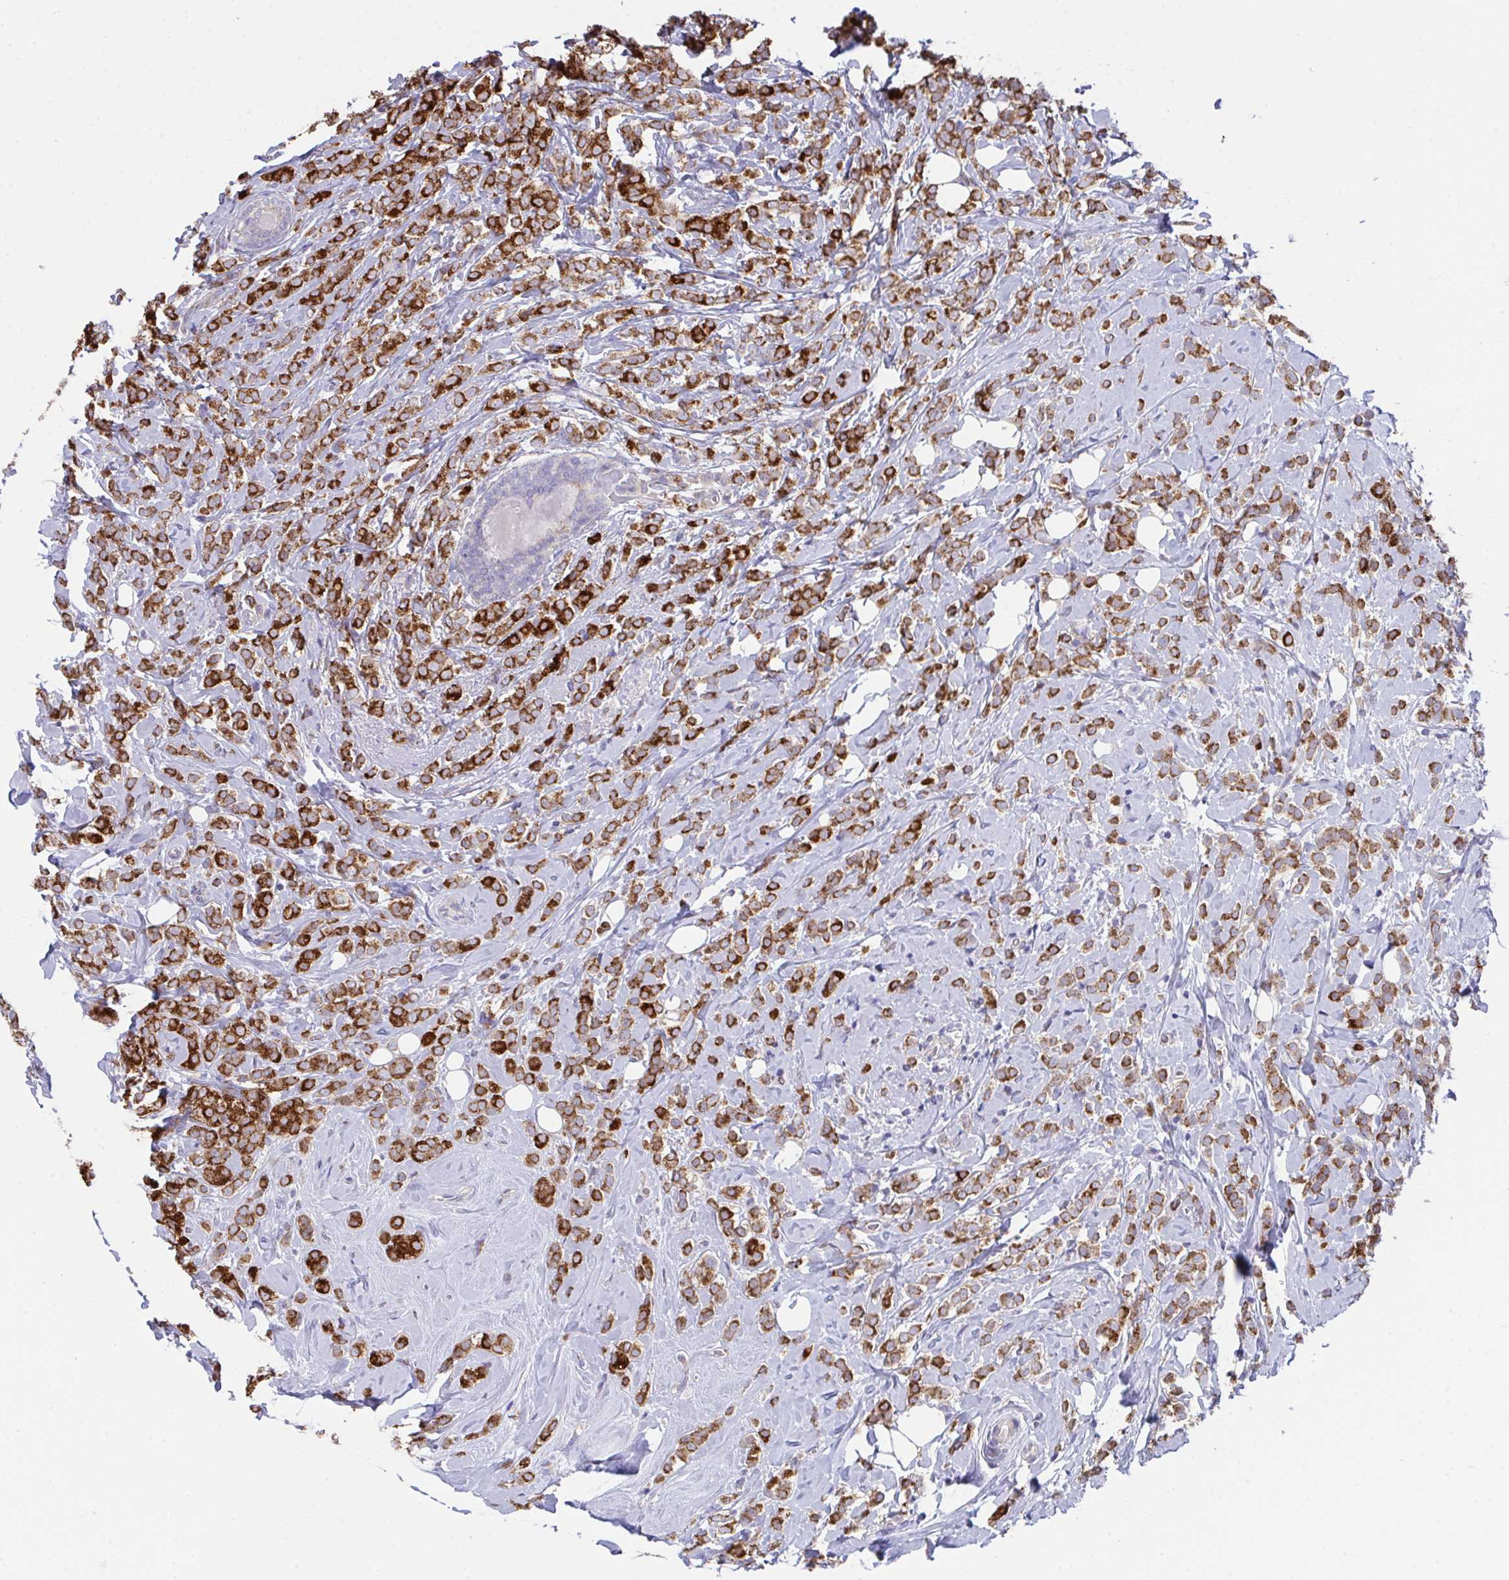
{"staining": {"intensity": "strong", "quantity": ">75%", "location": "cytoplasmic/membranous"}, "tissue": "breast cancer", "cell_type": "Tumor cells", "image_type": "cancer", "snomed": [{"axis": "morphology", "description": "Lobular carcinoma"}, {"axis": "topography", "description": "Breast"}], "caption": "Strong cytoplasmic/membranous expression is present in approximately >75% of tumor cells in breast lobular carcinoma. Immunohistochemistry (ihc) stains the protein of interest in brown and the nuclei are stained blue.", "gene": "MIA3", "patient": {"sex": "female", "age": 49}}